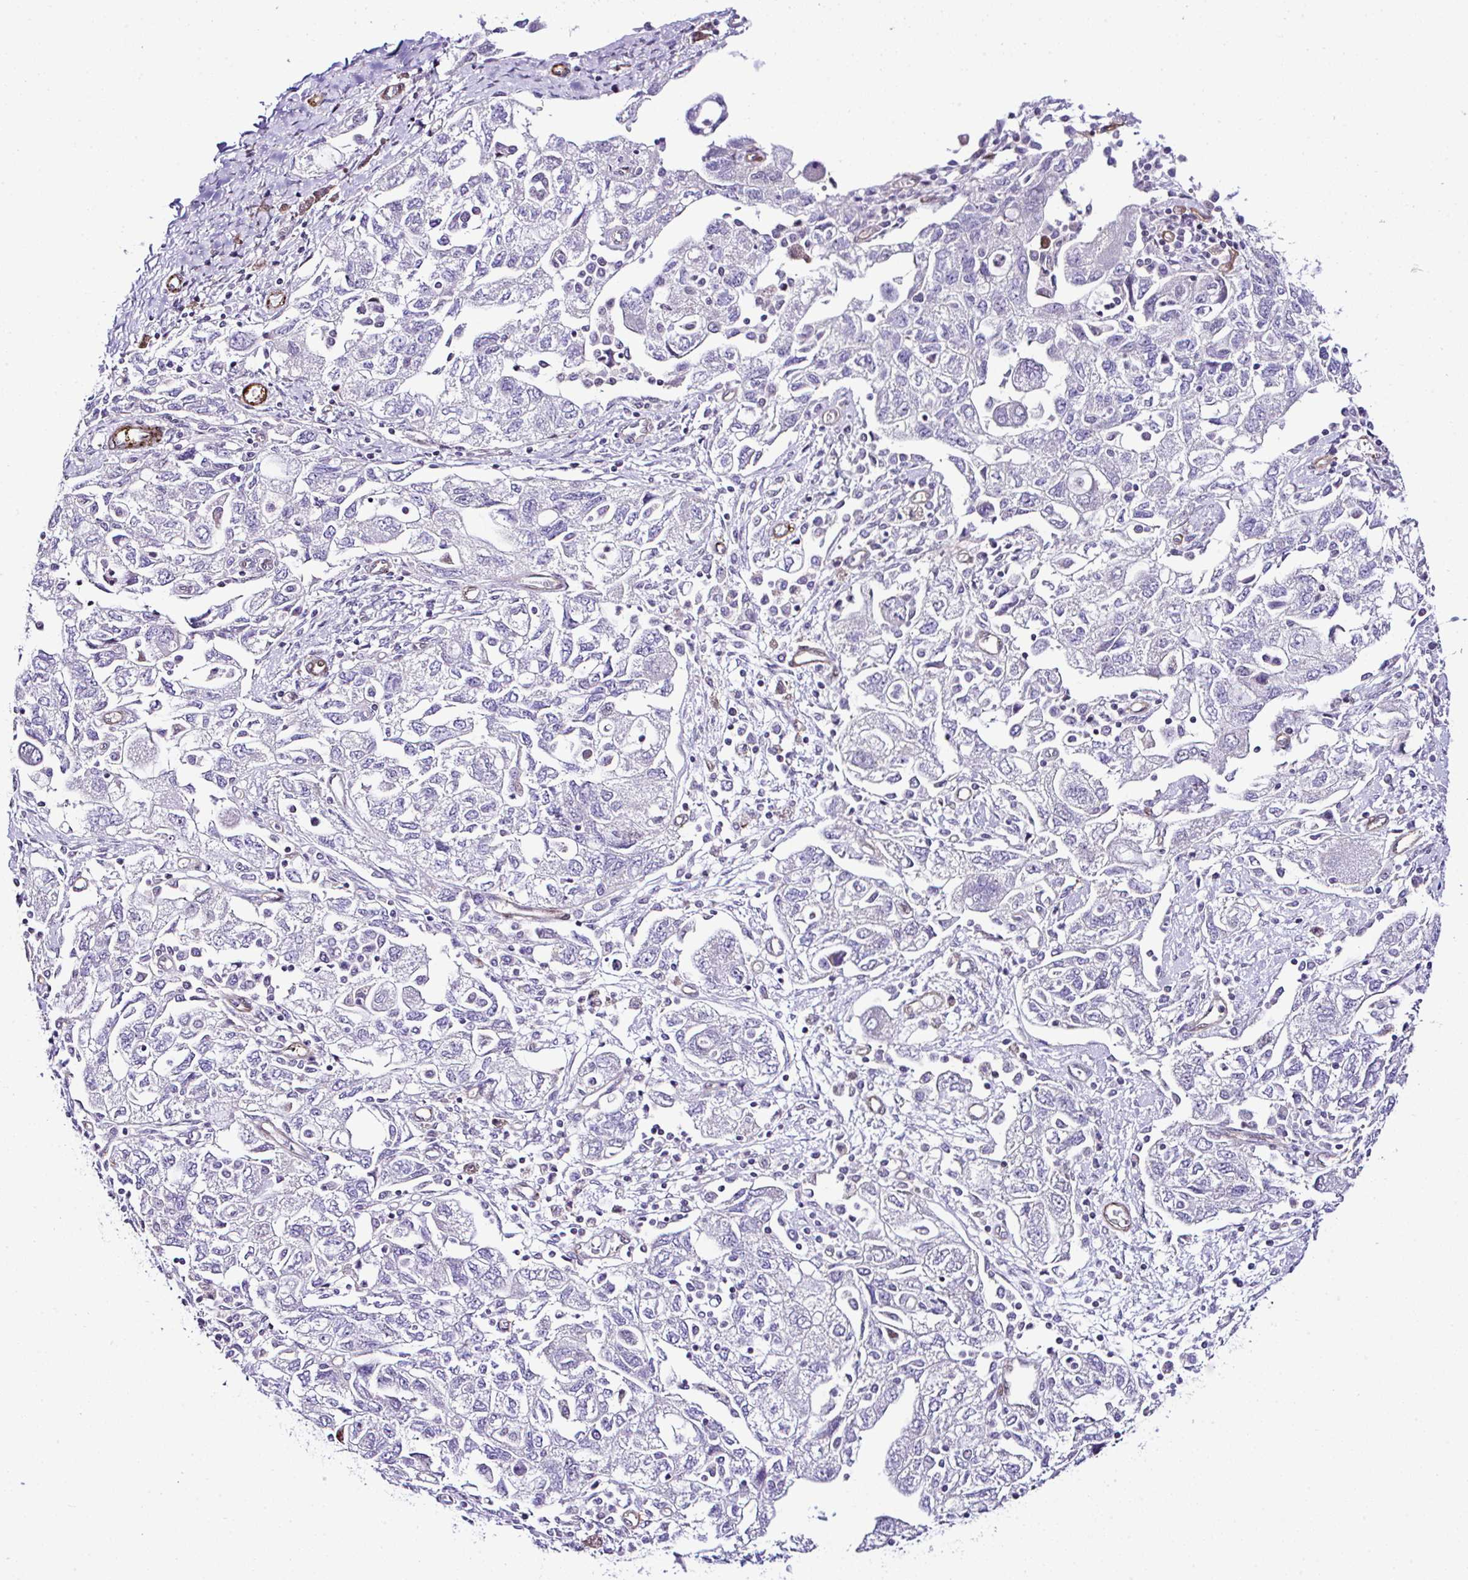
{"staining": {"intensity": "negative", "quantity": "none", "location": "none"}, "tissue": "ovarian cancer", "cell_type": "Tumor cells", "image_type": "cancer", "snomed": [{"axis": "morphology", "description": "Carcinoma, NOS"}, {"axis": "morphology", "description": "Cystadenocarcinoma, serous, NOS"}, {"axis": "topography", "description": "Ovary"}], "caption": "DAB immunohistochemical staining of ovarian serous cystadenocarcinoma displays no significant positivity in tumor cells.", "gene": "FBXO34", "patient": {"sex": "female", "age": 69}}